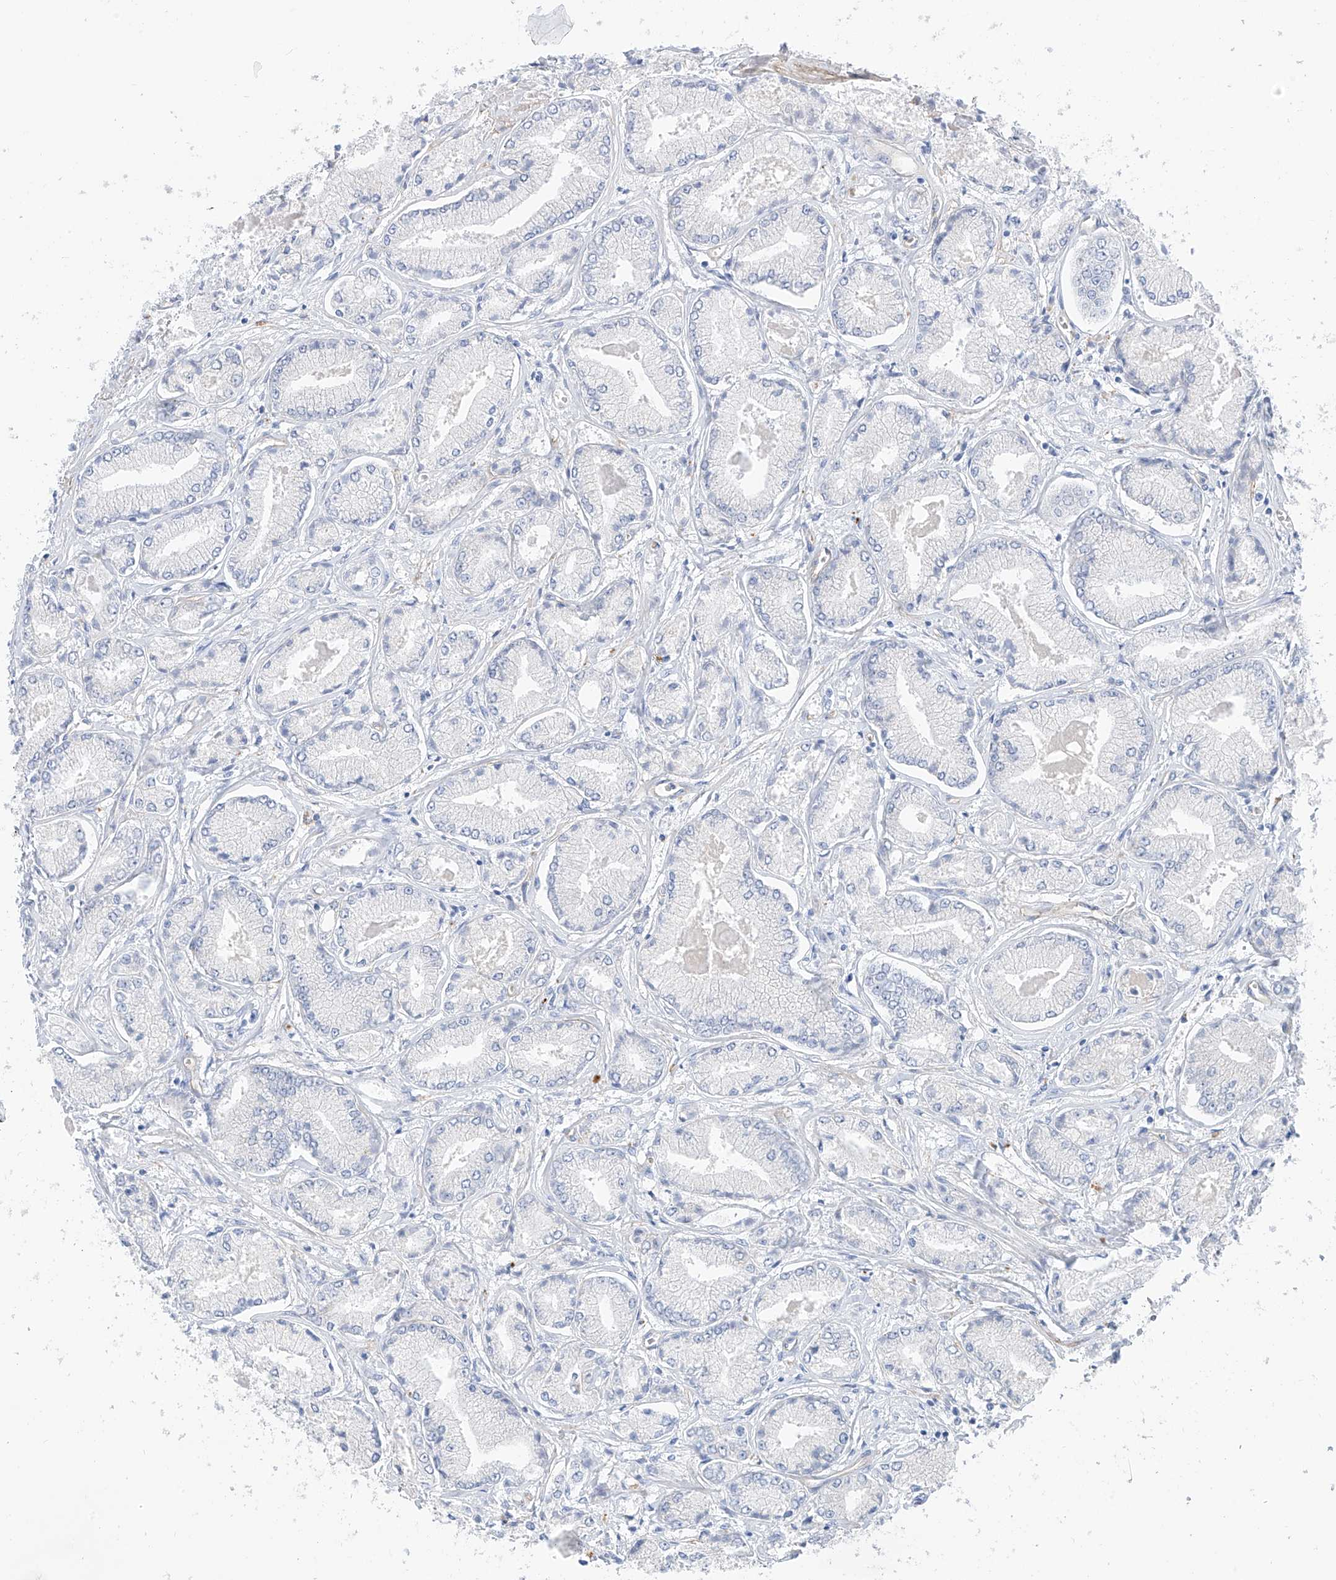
{"staining": {"intensity": "negative", "quantity": "none", "location": "none"}, "tissue": "prostate cancer", "cell_type": "Tumor cells", "image_type": "cancer", "snomed": [{"axis": "morphology", "description": "Adenocarcinoma, Low grade"}, {"axis": "topography", "description": "Prostate"}], "caption": "Prostate cancer (adenocarcinoma (low-grade)) was stained to show a protein in brown. There is no significant expression in tumor cells.", "gene": "ITGA9", "patient": {"sex": "male", "age": 60}}